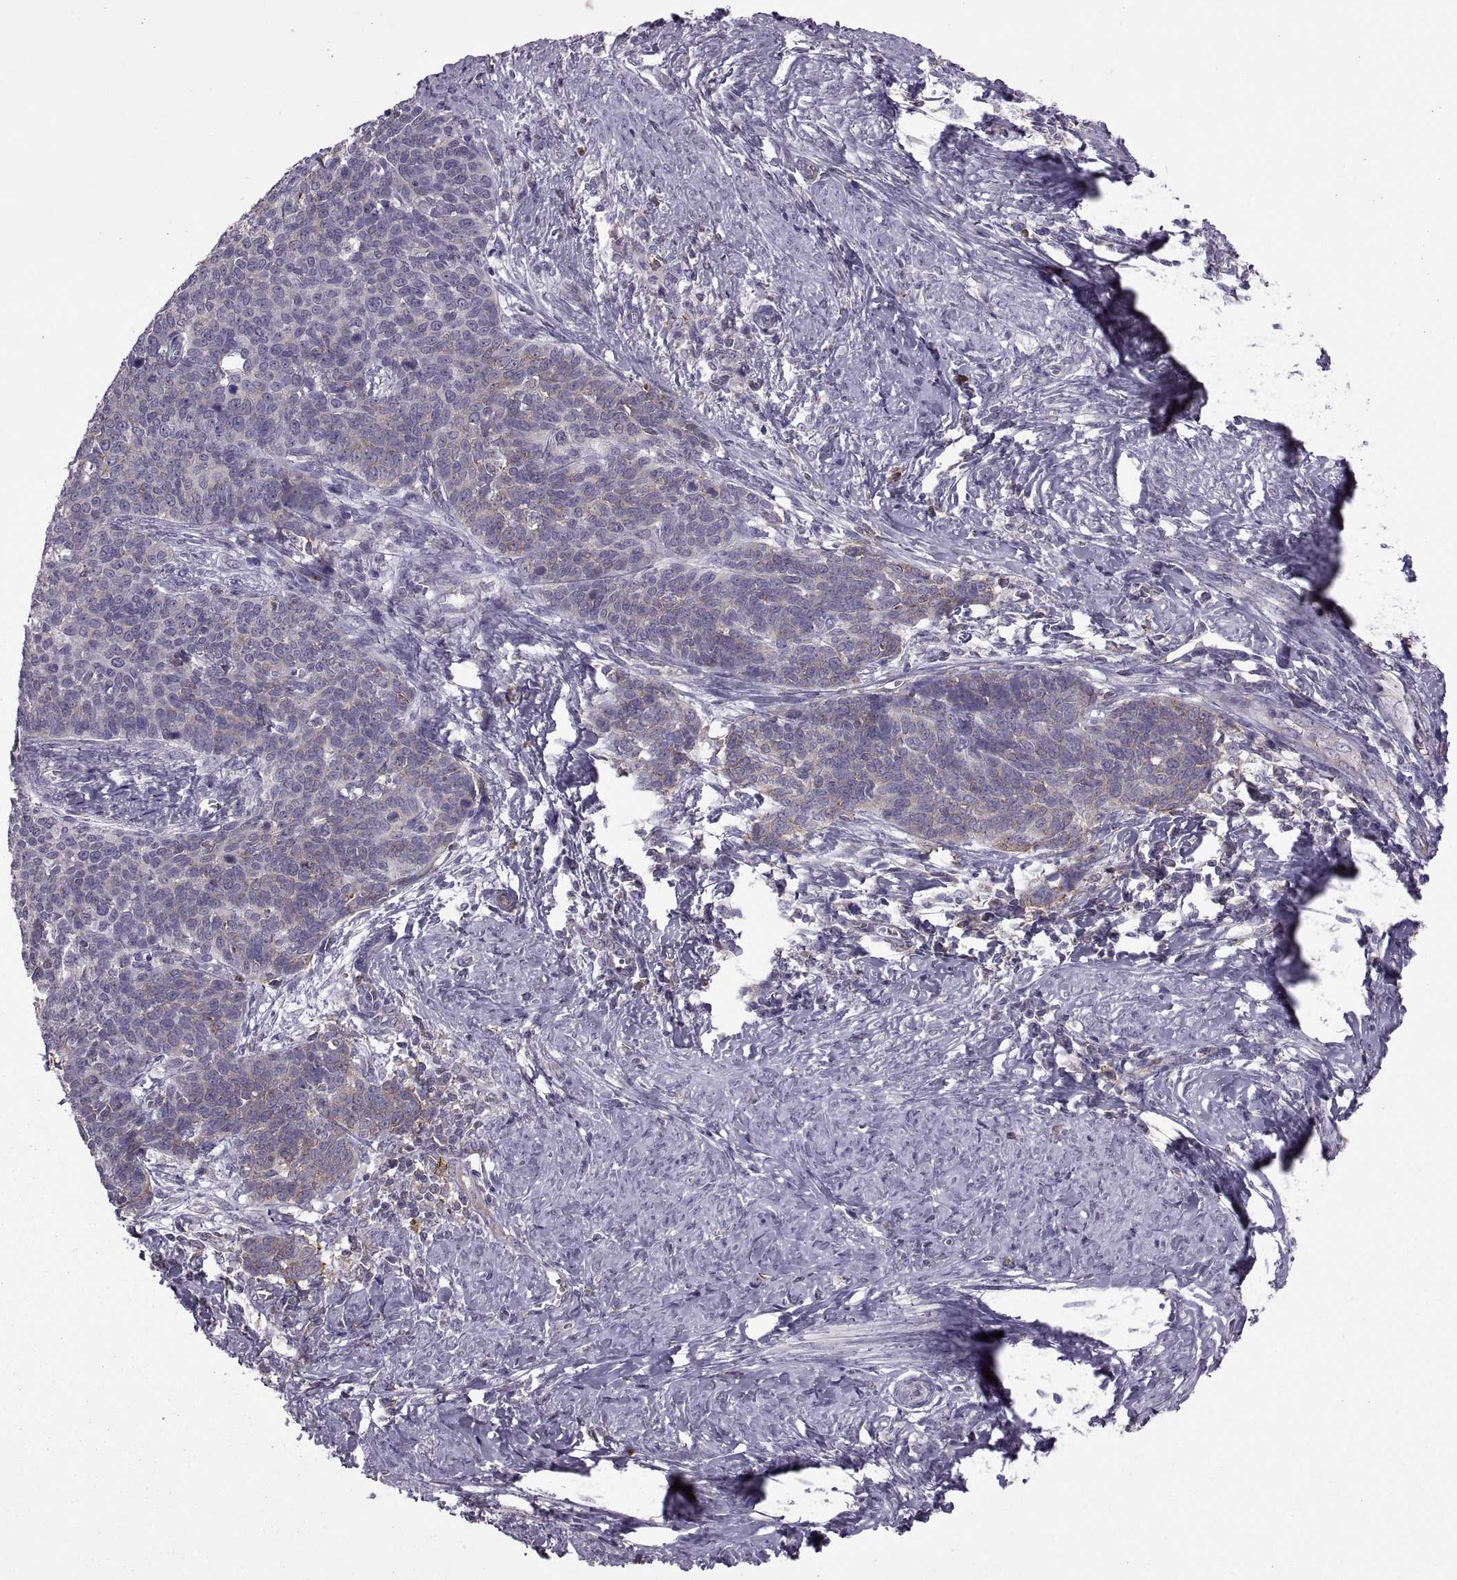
{"staining": {"intensity": "weak", "quantity": "25%-75%", "location": "cytoplasmic/membranous"}, "tissue": "cervical cancer", "cell_type": "Tumor cells", "image_type": "cancer", "snomed": [{"axis": "morphology", "description": "Squamous cell carcinoma, NOS"}, {"axis": "topography", "description": "Cervix"}], "caption": "Cervical cancer (squamous cell carcinoma) stained with DAB immunohistochemistry reveals low levels of weak cytoplasmic/membranous expression in approximately 25%-75% of tumor cells. Nuclei are stained in blue.", "gene": "PABPC1", "patient": {"sex": "female", "age": 39}}